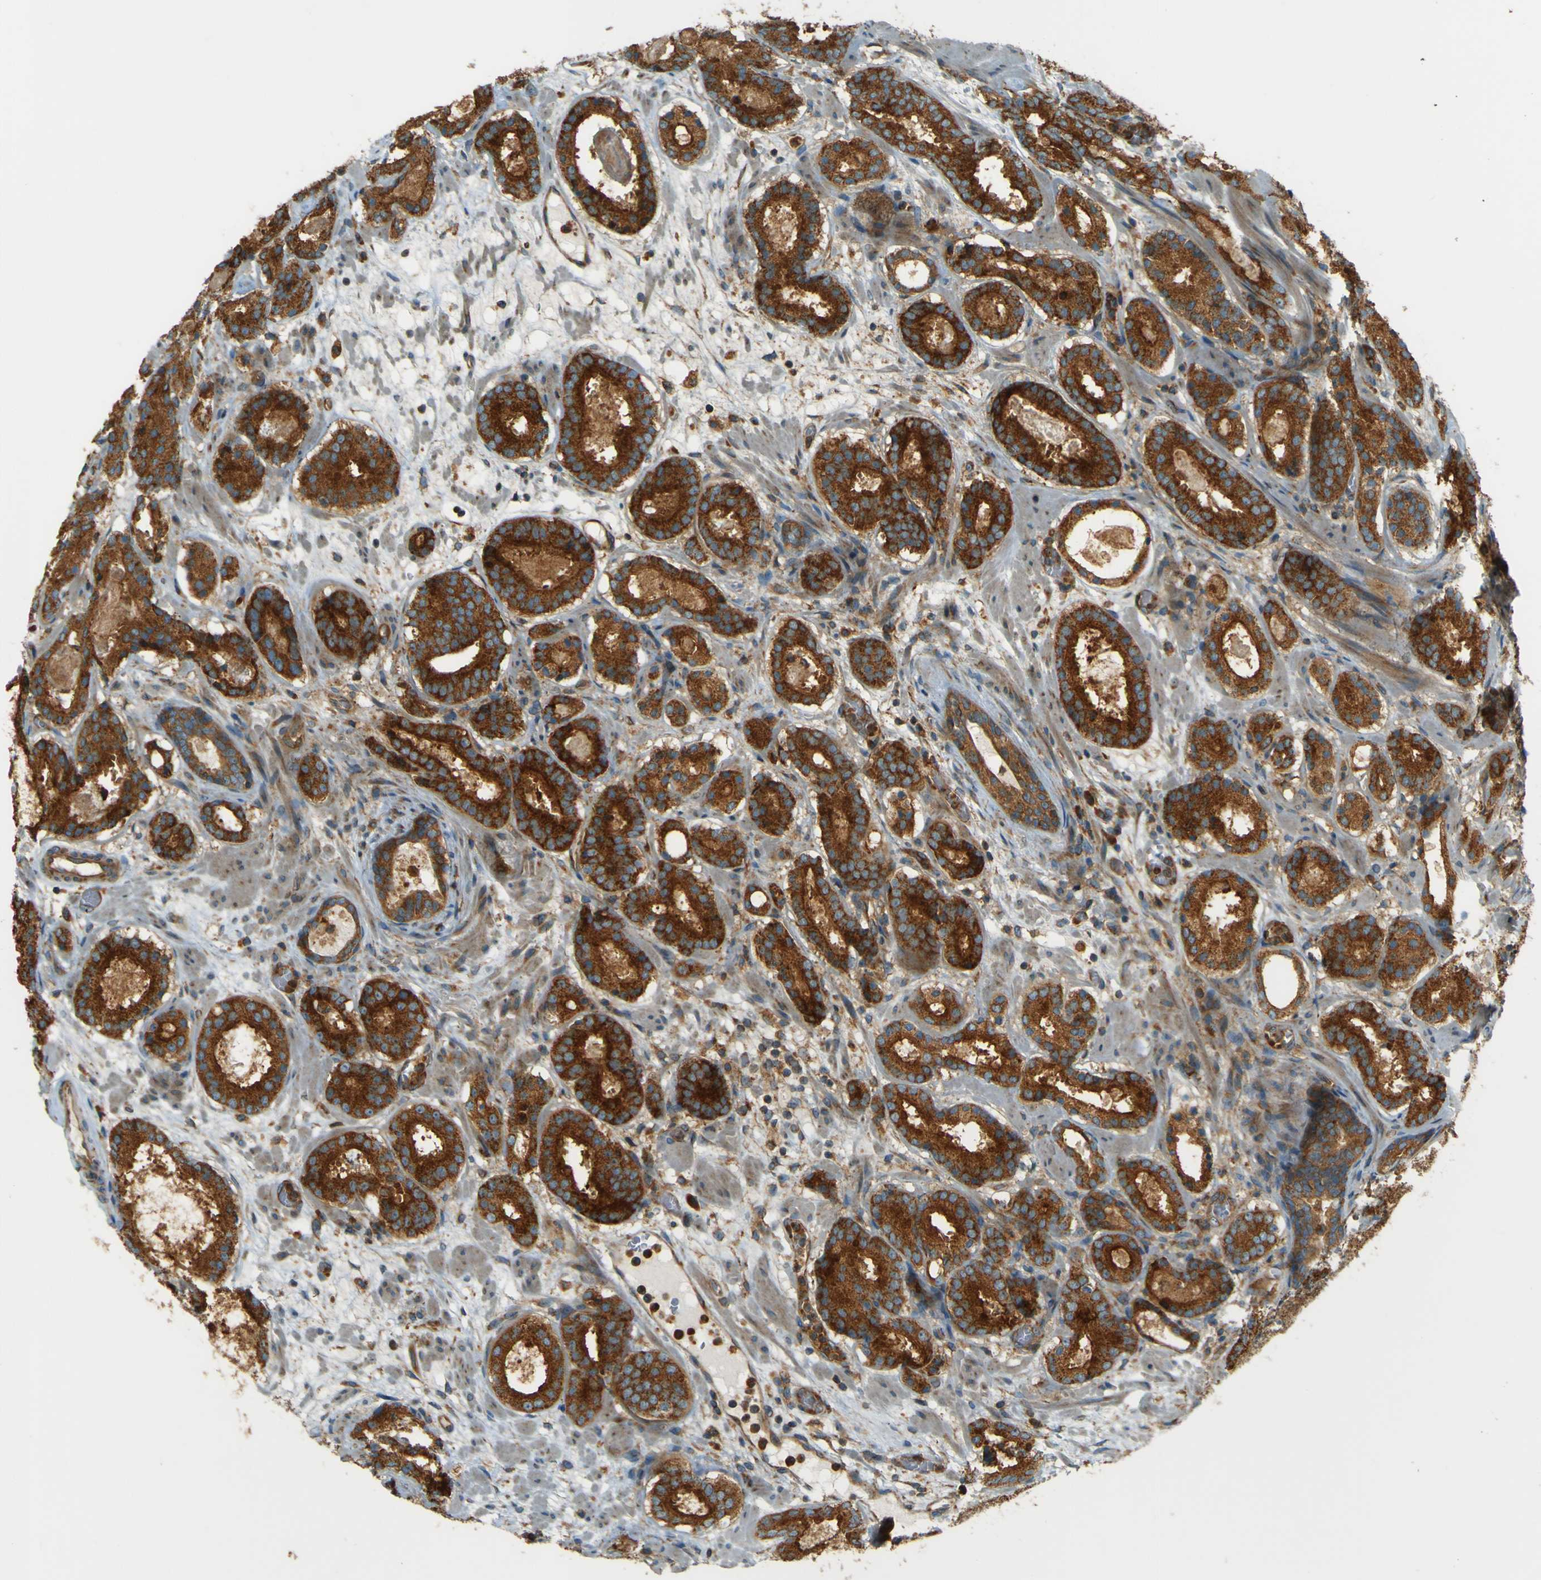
{"staining": {"intensity": "strong", "quantity": ">75%", "location": "cytoplasmic/membranous"}, "tissue": "prostate cancer", "cell_type": "Tumor cells", "image_type": "cancer", "snomed": [{"axis": "morphology", "description": "Adenocarcinoma, Low grade"}, {"axis": "topography", "description": "Prostate"}], "caption": "A micrograph of human low-grade adenocarcinoma (prostate) stained for a protein shows strong cytoplasmic/membranous brown staining in tumor cells. (DAB IHC with brightfield microscopy, high magnification).", "gene": "DNAJC5", "patient": {"sex": "male", "age": 69}}